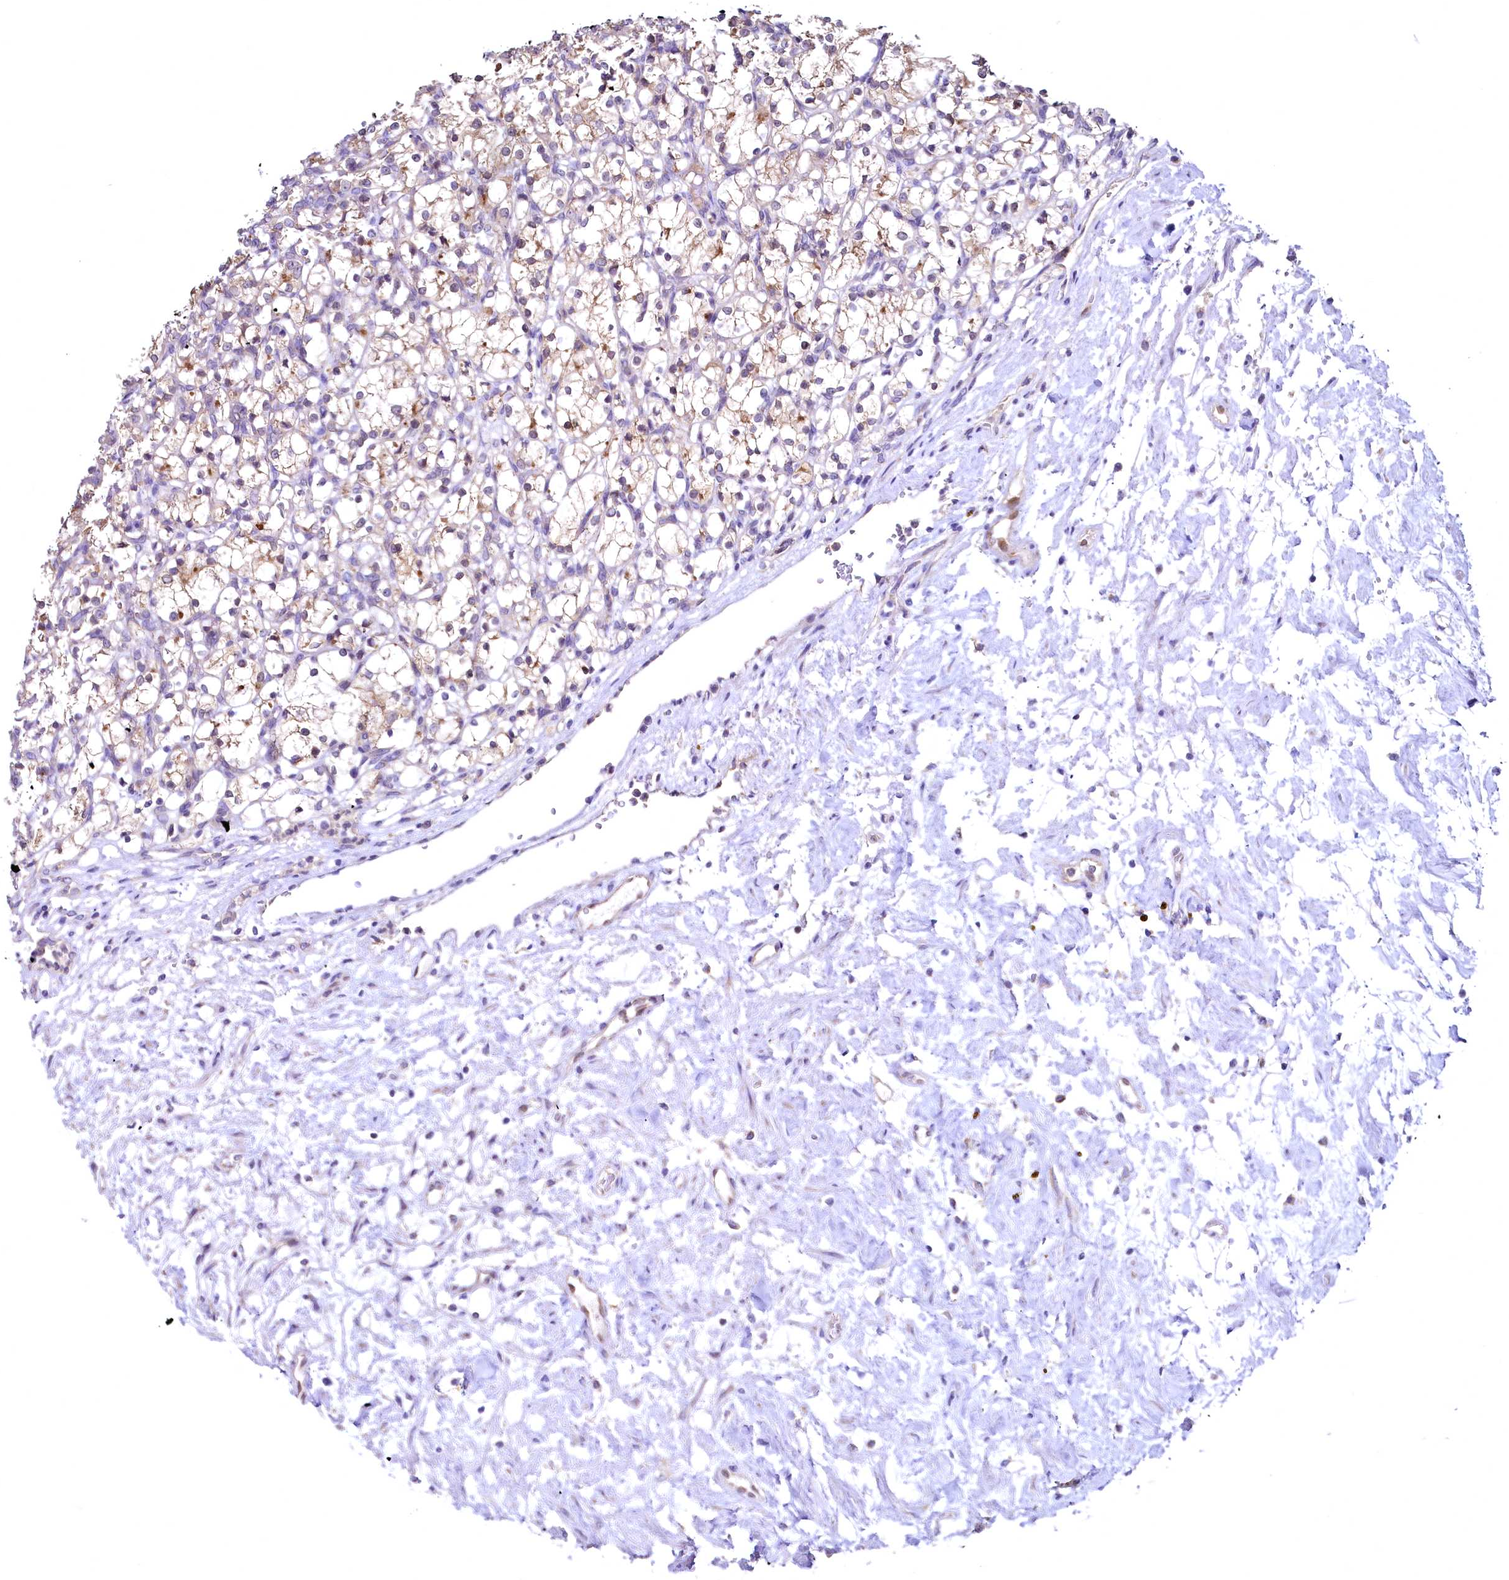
{"staining": {"intensity": "weak", "quantity": "<25%", "location": "cytoplasmic/membranous"}, "tissue": "renal cancer", "cell_type": "Tumor cells", "image_type": "cancer", "snomed": [{"axis": "morphology", "description": "Adenocarcinoma, NOS"}, {"axis": "topography", "description": "Kidney"}], "caption": "Tumor cells are negative for brown protein staining in renal cancer. (Immunohistochemistry, brightfield microscopy, high magnification).", "gene": "MRPL57", "patient": {"sex": "female", "age": 69}}